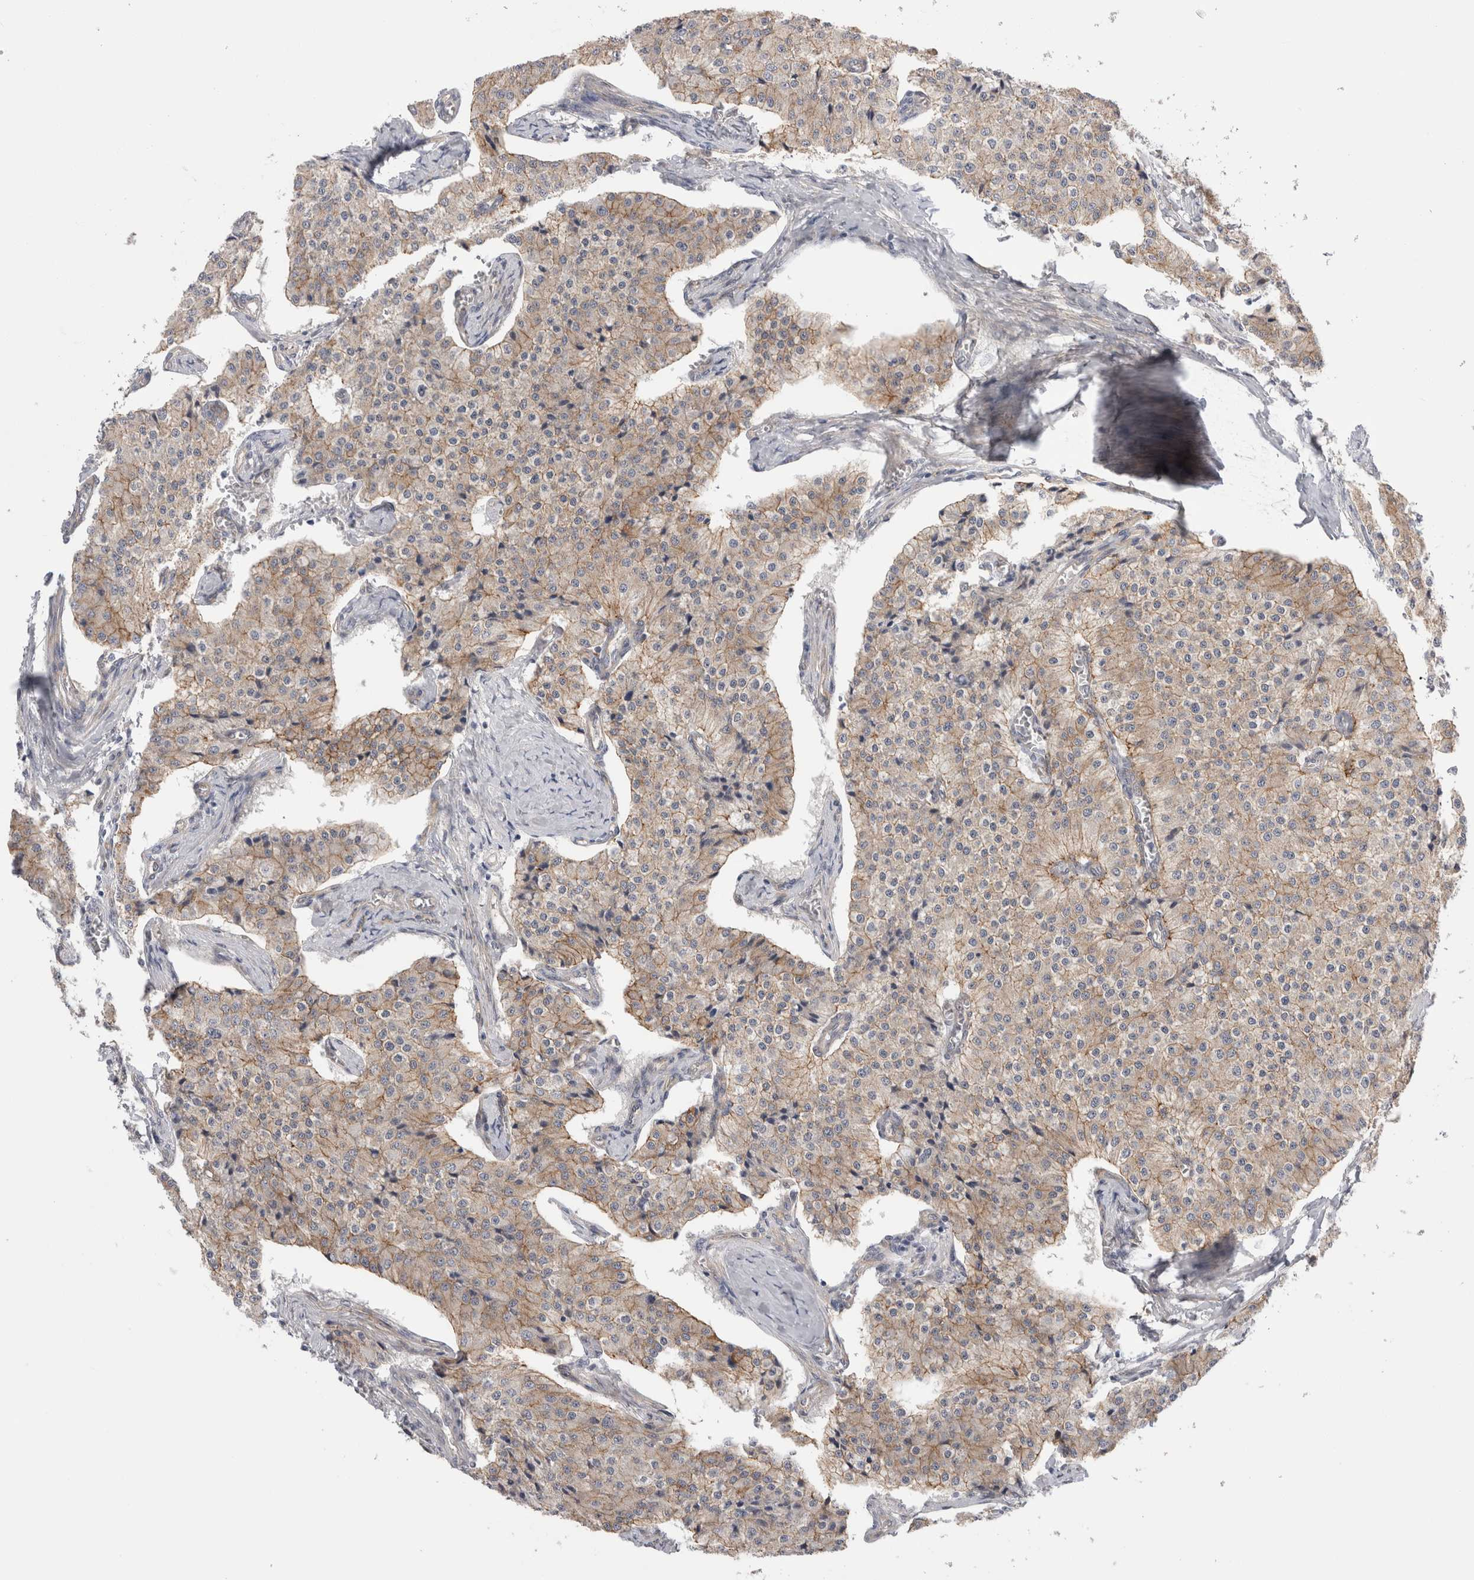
{"staining": {"intensity": "weak", "quantity": "25%-75%", "location": "cytoplasmic/membranous"}, "tissue": "carcinoid", "cell_type": "Tumor cells", "image_type": "cancer", "snomed": [{"axis": "morphology", "description": "Carcinoid, malignant, NOS"}, {"axis": "topography", "description": "Colon"}], "caption": "This is an image of immunohistochemistry (IHC) staining of malignant carcinoid, which shows weak positivity in the cytoplasmic/membranous of tumor cells.", "gene": "TAFA5", "patient": {"sex": "female", "age": 52}}